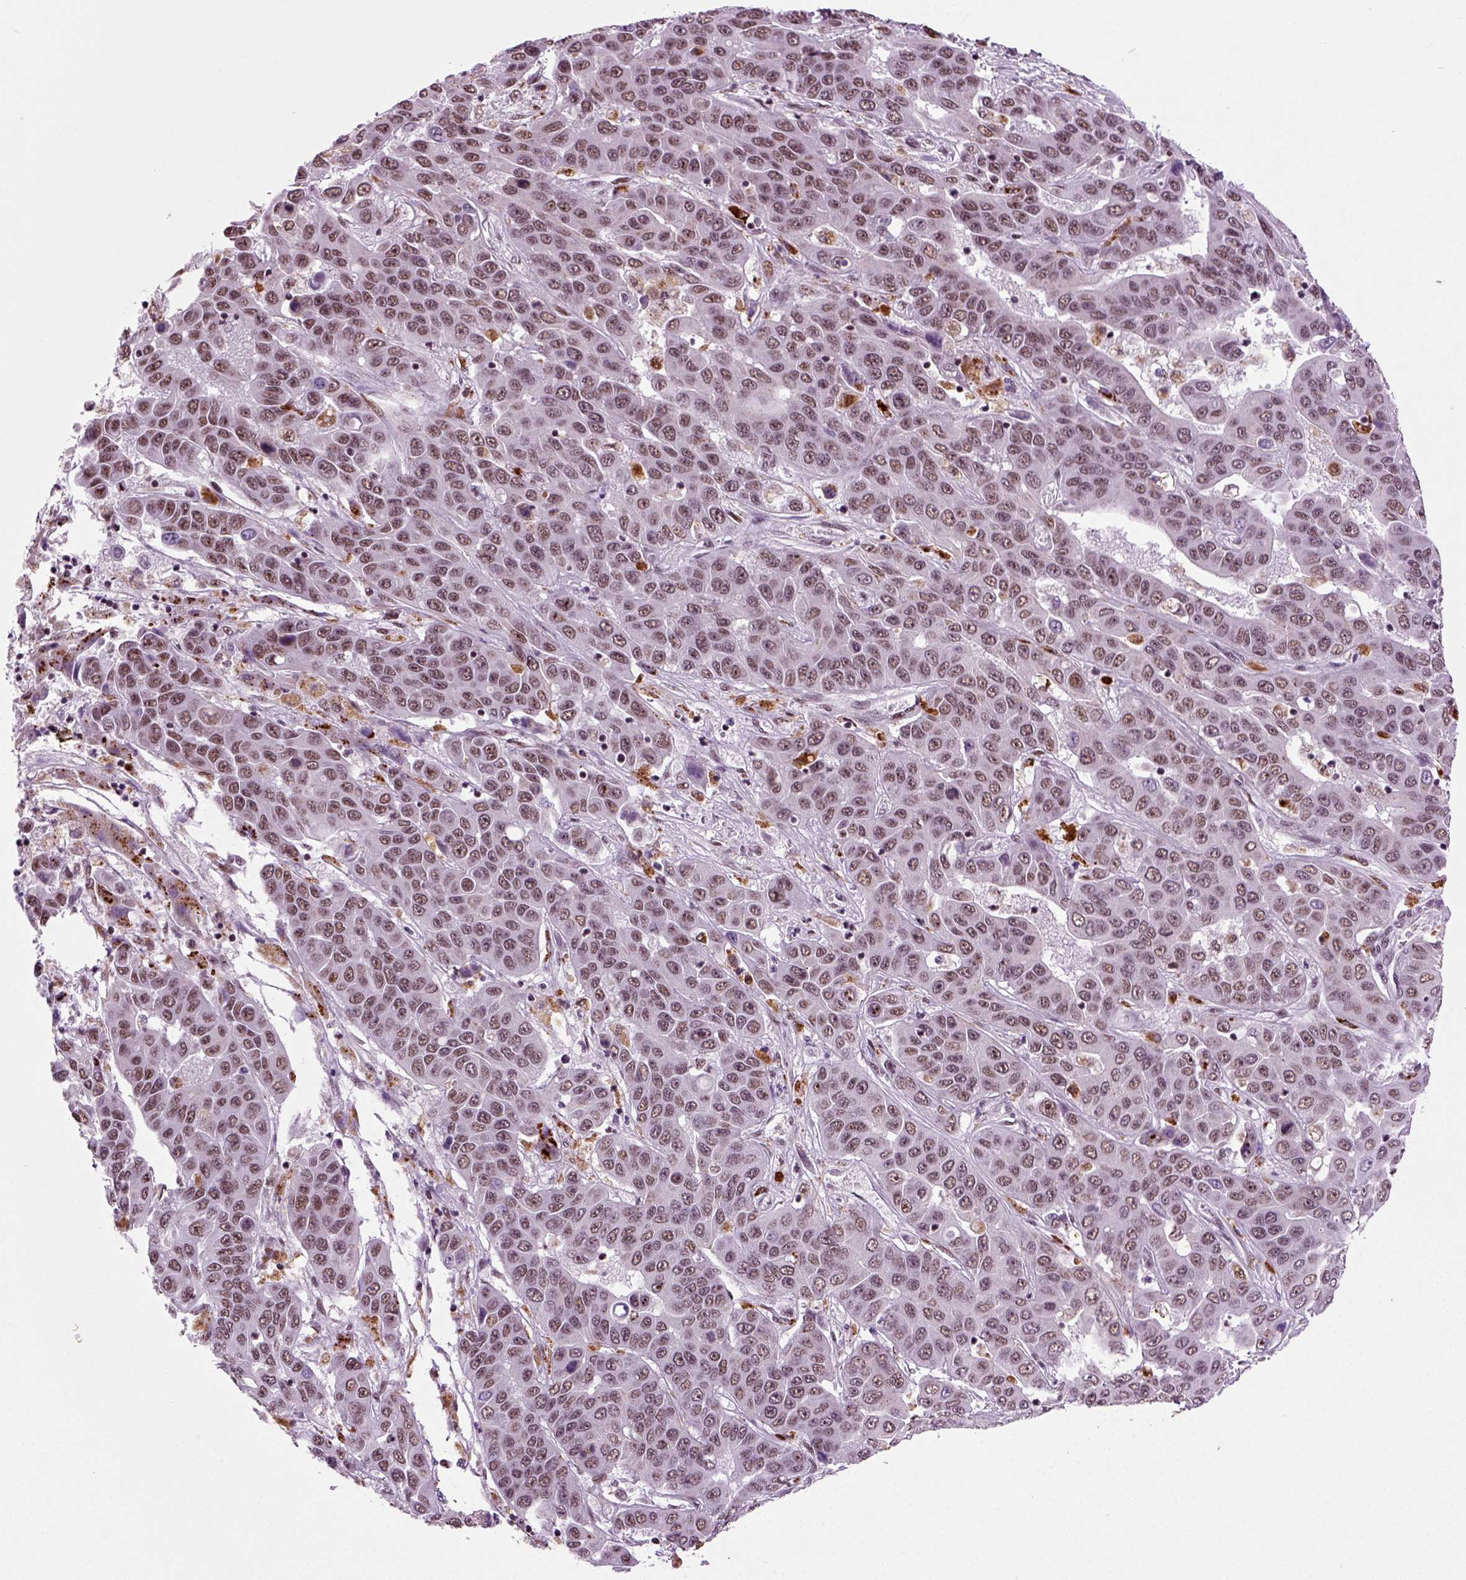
{"staining": {"intensity": "negative", "quantity": "none", "location": "none"}, "tissue": "liver cancer", "cell_type": "Tumor cells", "image_type": "cancer", "snomed": [{"axis": "morphology", "description": "Cholangiocarcinoma"}, {"axis": "topography", "description": "Liver"}], "caption": "Liver cancer was stained to show a protein in brown. There is no significant expression in tumor cells. The staining is performed using DAB (3,3'-diaminobenzidine) brown chromogen with nuclei counter-stained in using hematoxylin.", "gene": "RCOR3", "patient": {"sex": "female", "age": 52}}